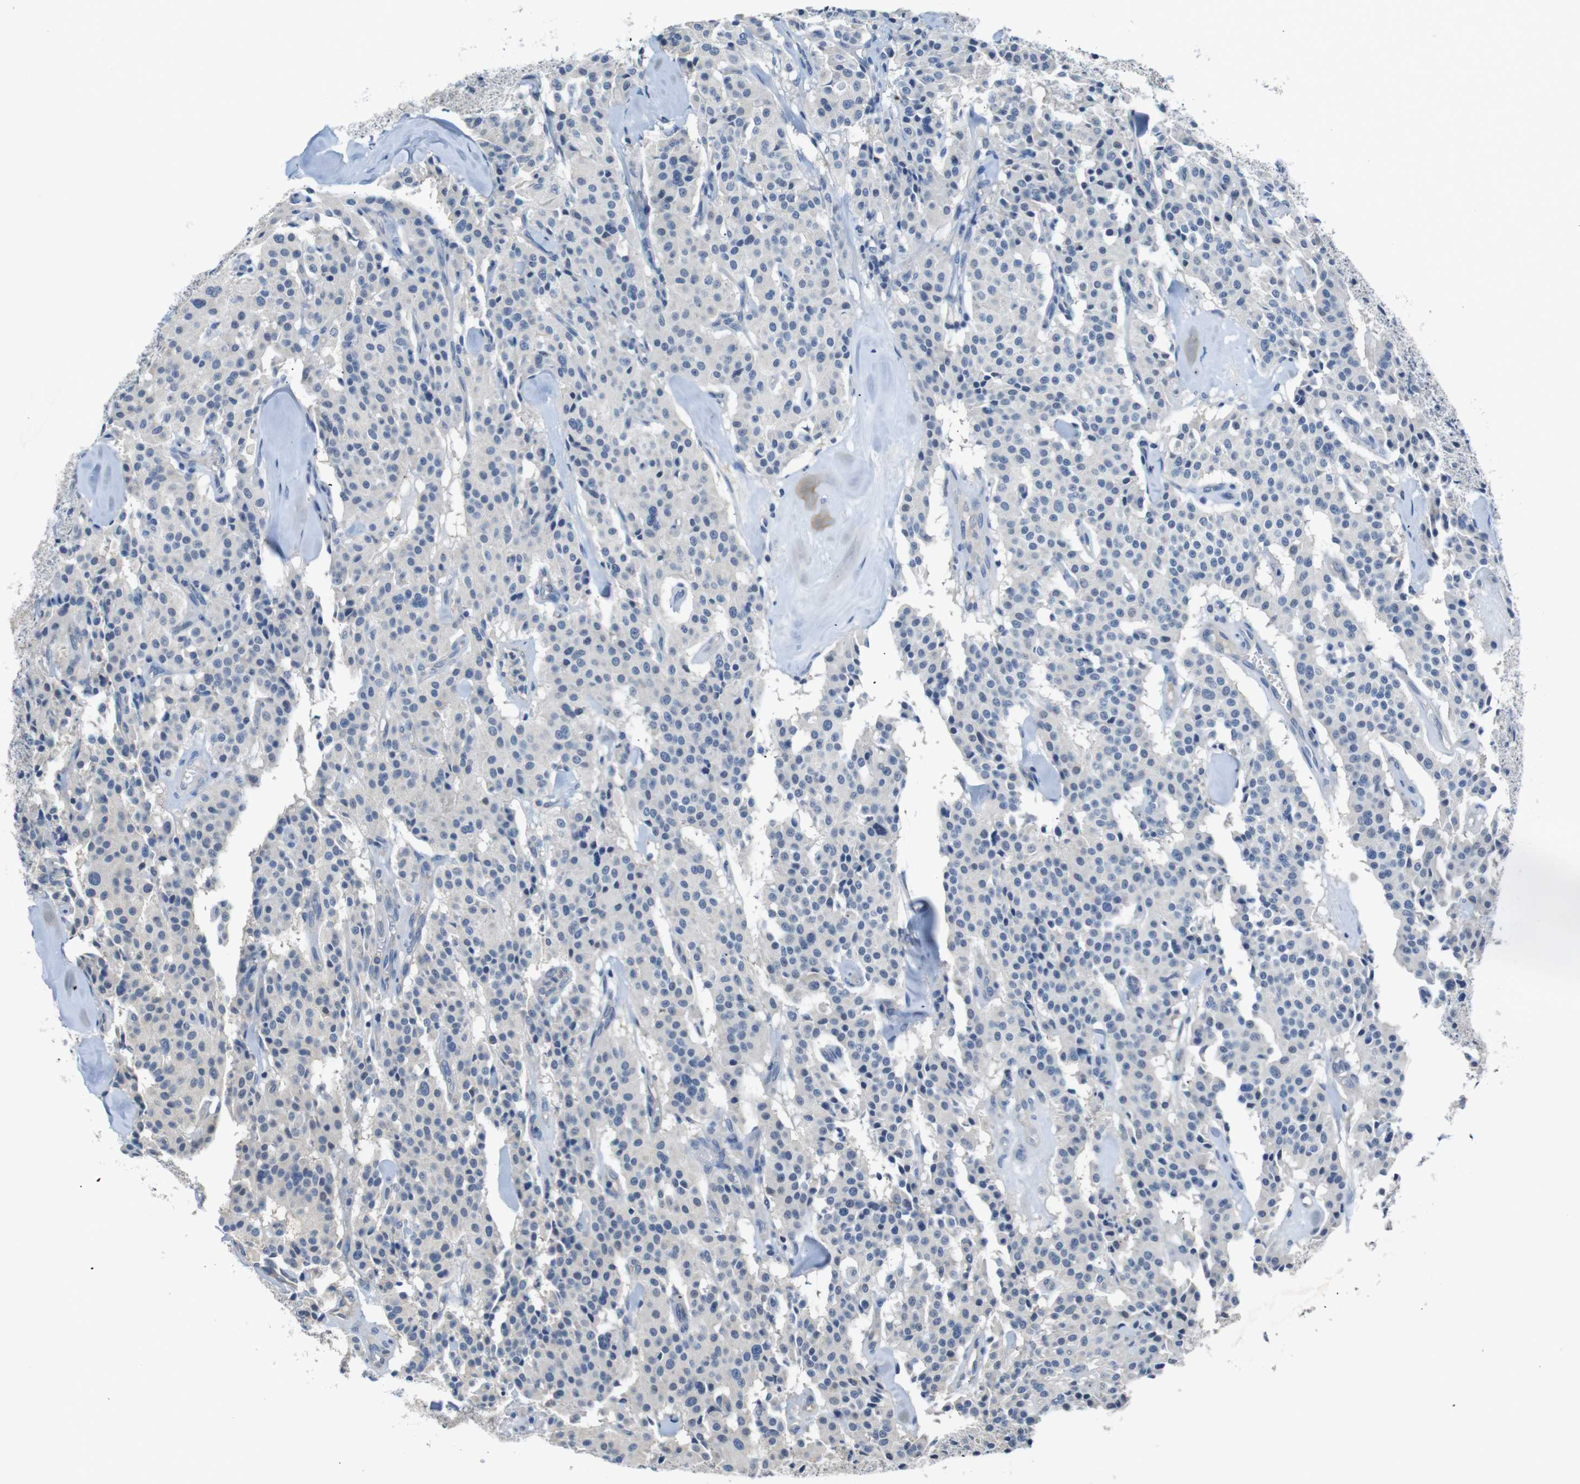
{"staining": {"intensity": "negative", "quantity": "none", "location": "none"}, "tissue": "carcinoid", "cell_type": "Tumor cells", "image_type": "cancer", "snomed": [{"axis": "morphology", "description": "Carcinoid, malignant, NOS"}, {"axis": "topography", "description": "Lung"}], "caption": "Immunohistochemical staining of carcinoid reveals no significant positivity in tumor cells. (DAB (3,3'-diaminobenzidine) immunohistochemistry with hematoxylin counter stain).", "gene": "SFN", "patient": {"sex": "male", "age": 30}}